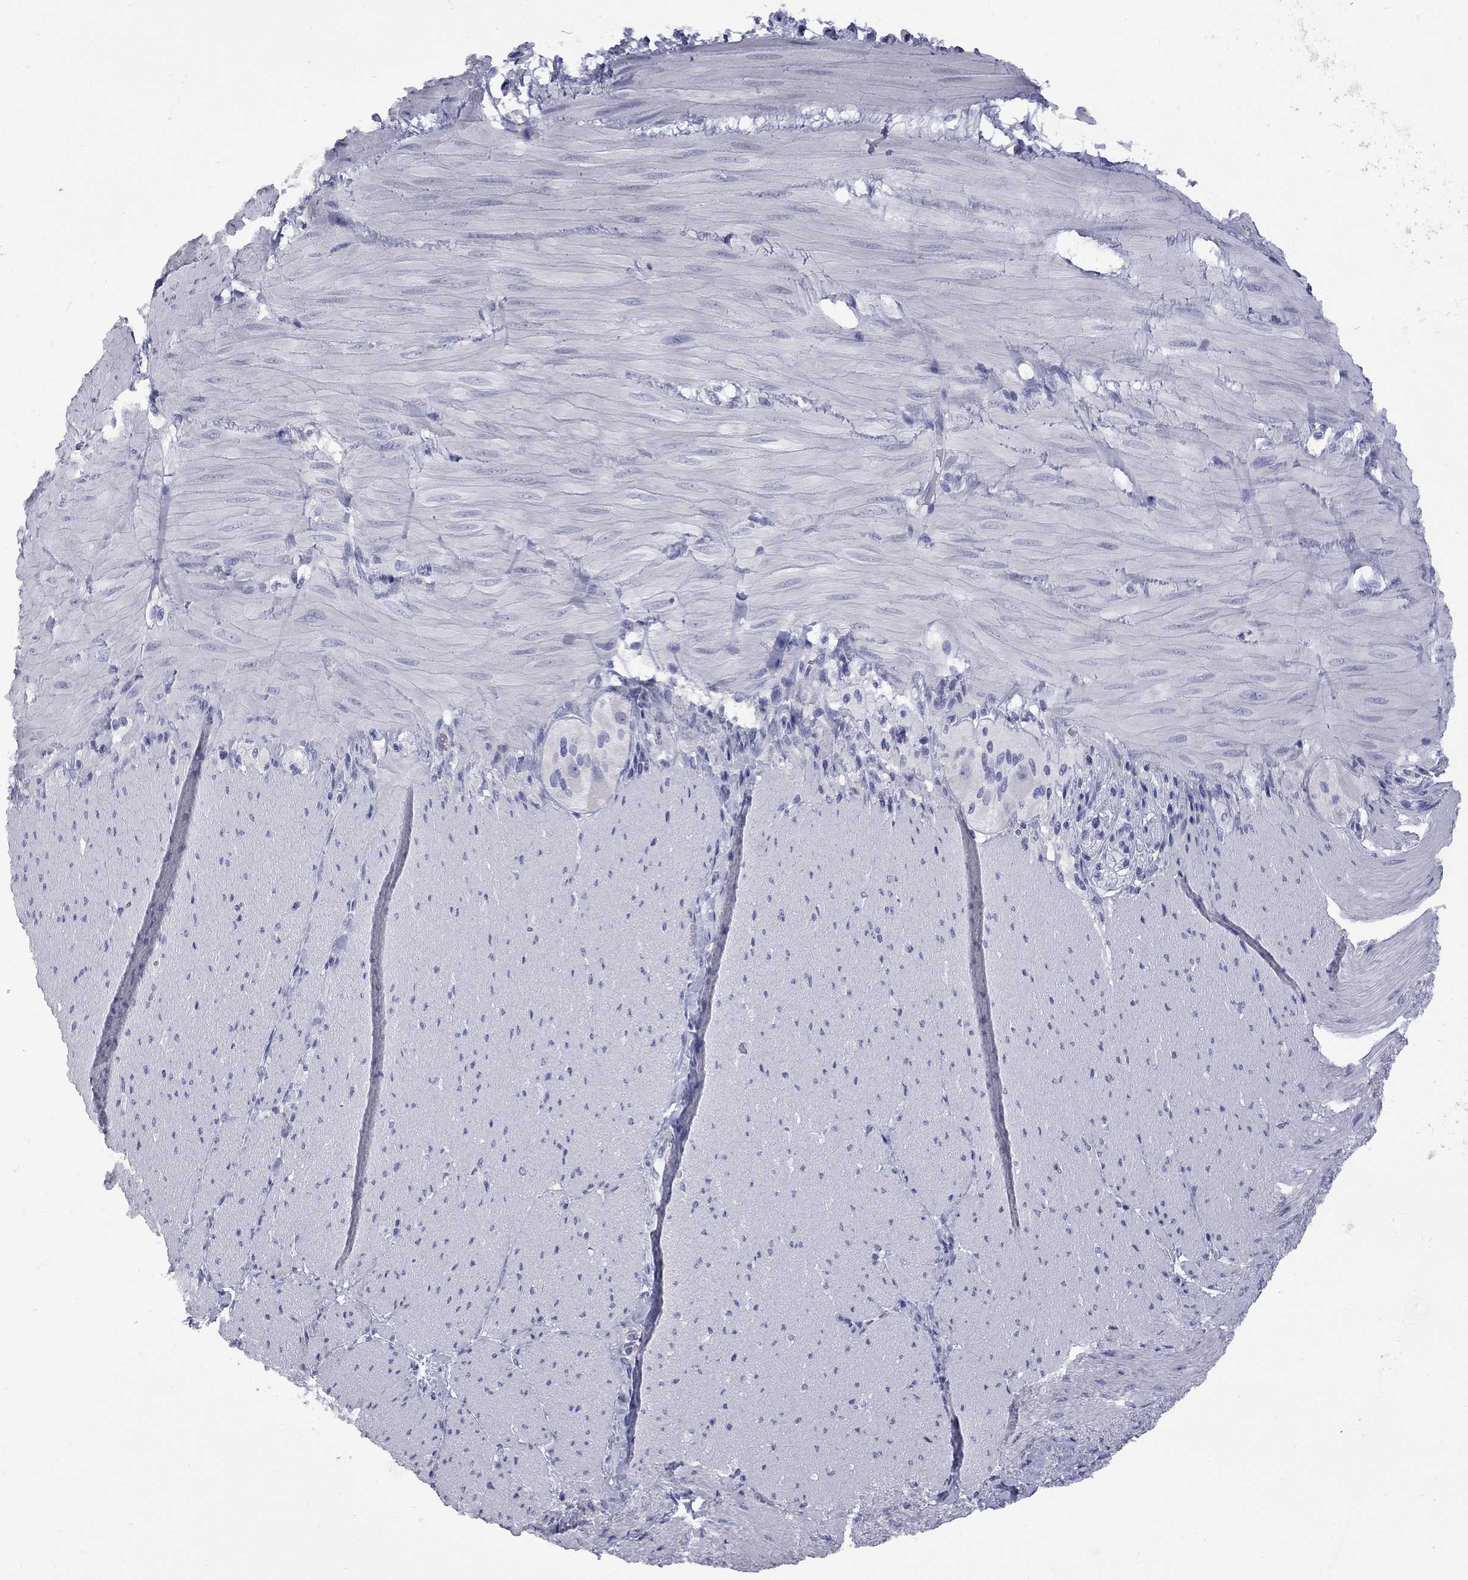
{"staining": {"intensity": "negative", "quantity": "none", "location": "none"}, "tissue": "adipose tissue", "cell_type": "Adipocytes", "image_type": "normal", "snomed": [{"axis": "morphology", "description": "Normal tissue, NOS"}, {"axis": "topography", "description": "Smooth muscle"}, {"axis": "topography", "description": "Duodenum"}, {"axis": "topography", "description": "Peripheral nerve tissue"}], "caption": "An immunohistochemistry (IHC) image of unremarkable adipose tissue is shown. There is no staining in adipocytes of adipose tissue. (Brightfield microscopy of DAB IHC at high magnification).", "gene": "ABCB4", "patient": {"sex": "female", "age": 61}}